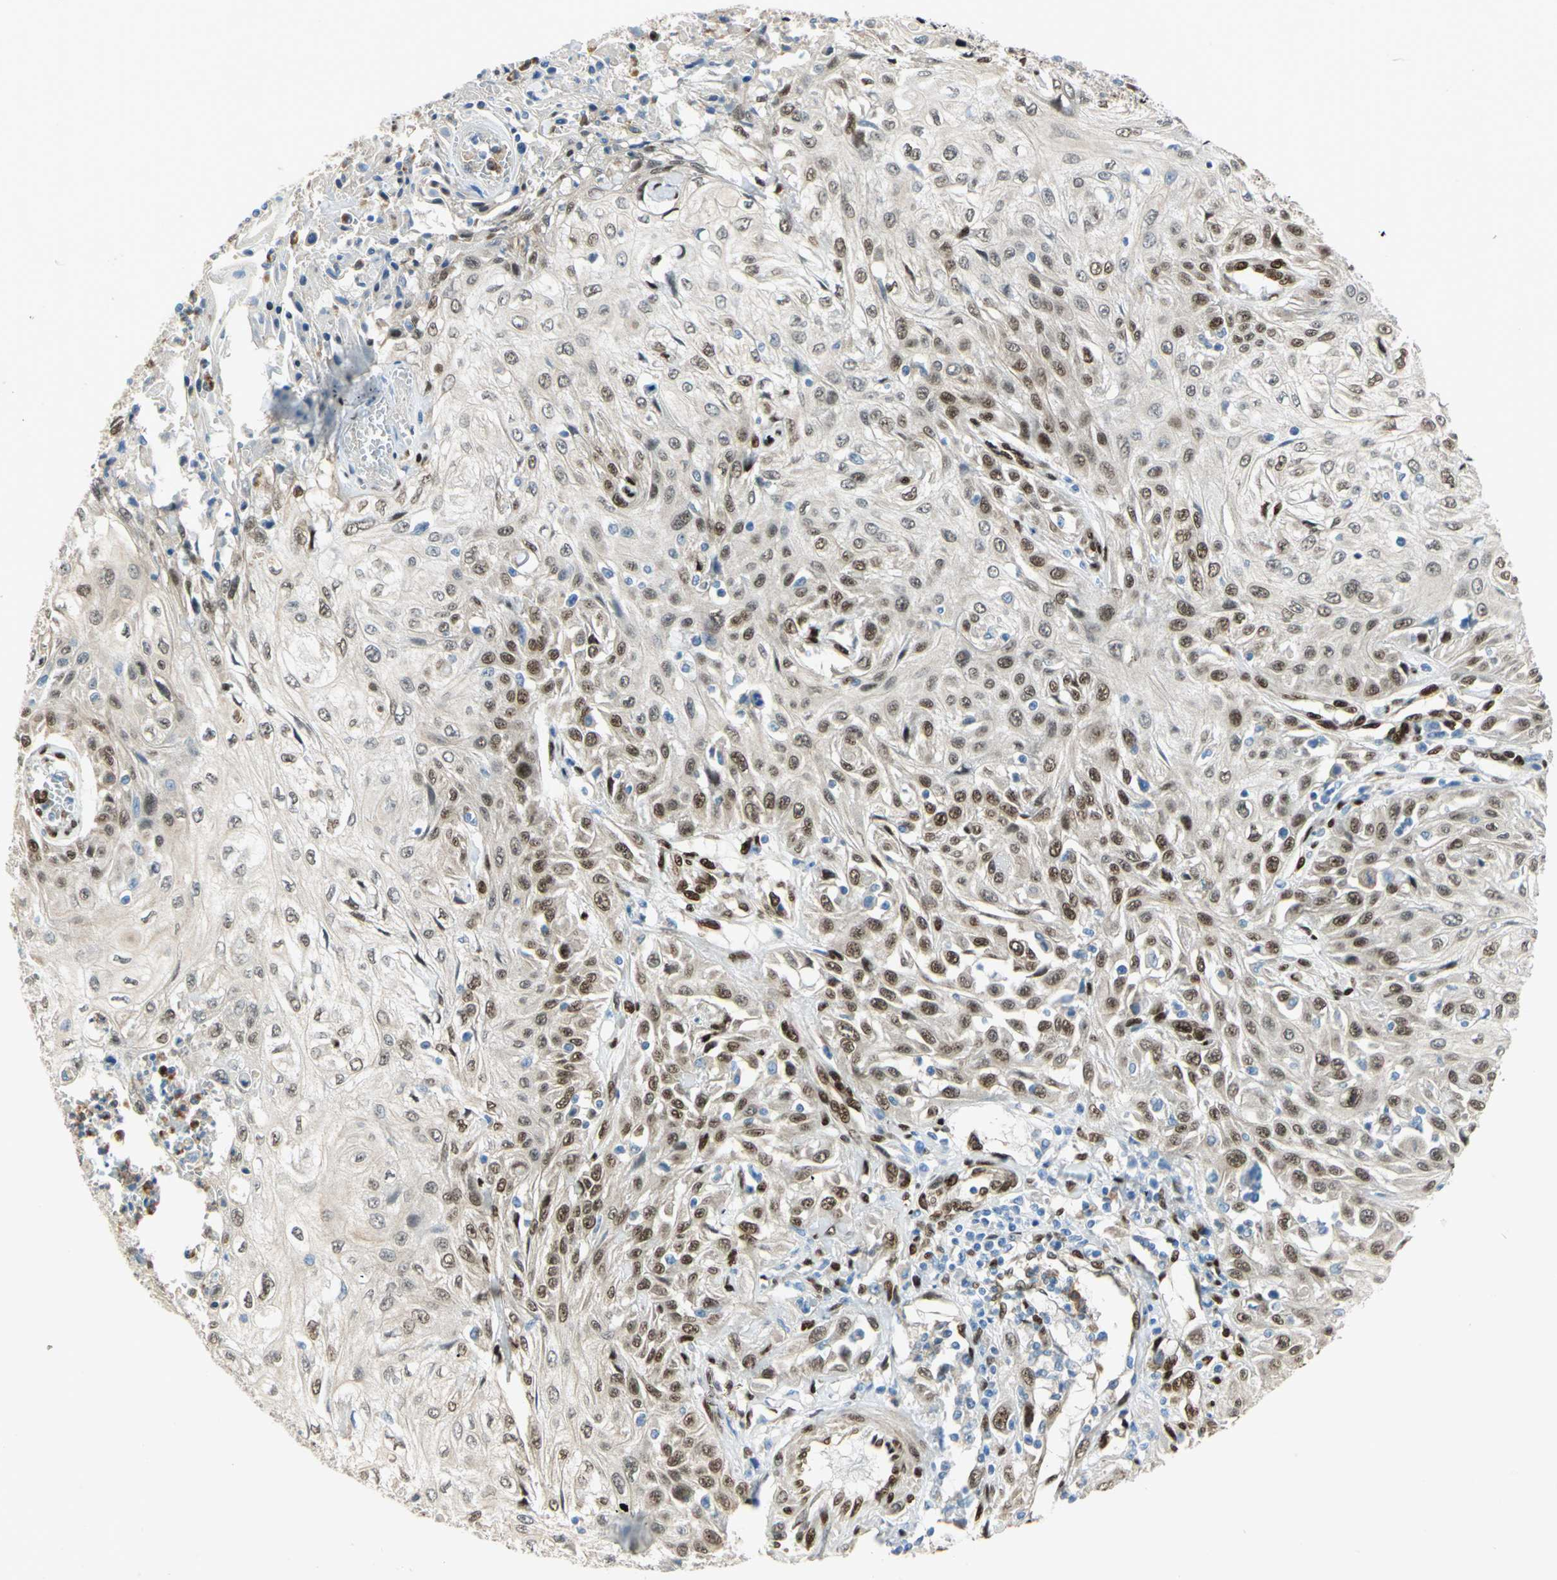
{"staining": {"intensity": "strong", "quantity": ">75%", "location": "nuclear"}, "tissue": "skin cancer", "cell_type": "Tumor cells", "image_type": "cancer", "snomed": [{"axis": "morphology", "description": "Squamous cell carcinoma, NOS"}, {"axis": "topography", "description": "Skin"}], "caption": "IHC image of human skin cancer (squamous cell carcinoma) stained for a protein (brown), which displays high levels of strong nuclear positivity in about >75% of tumor cells.", "gene": "RBFOX2", "patient": {"sex": "male", "age": 75}}